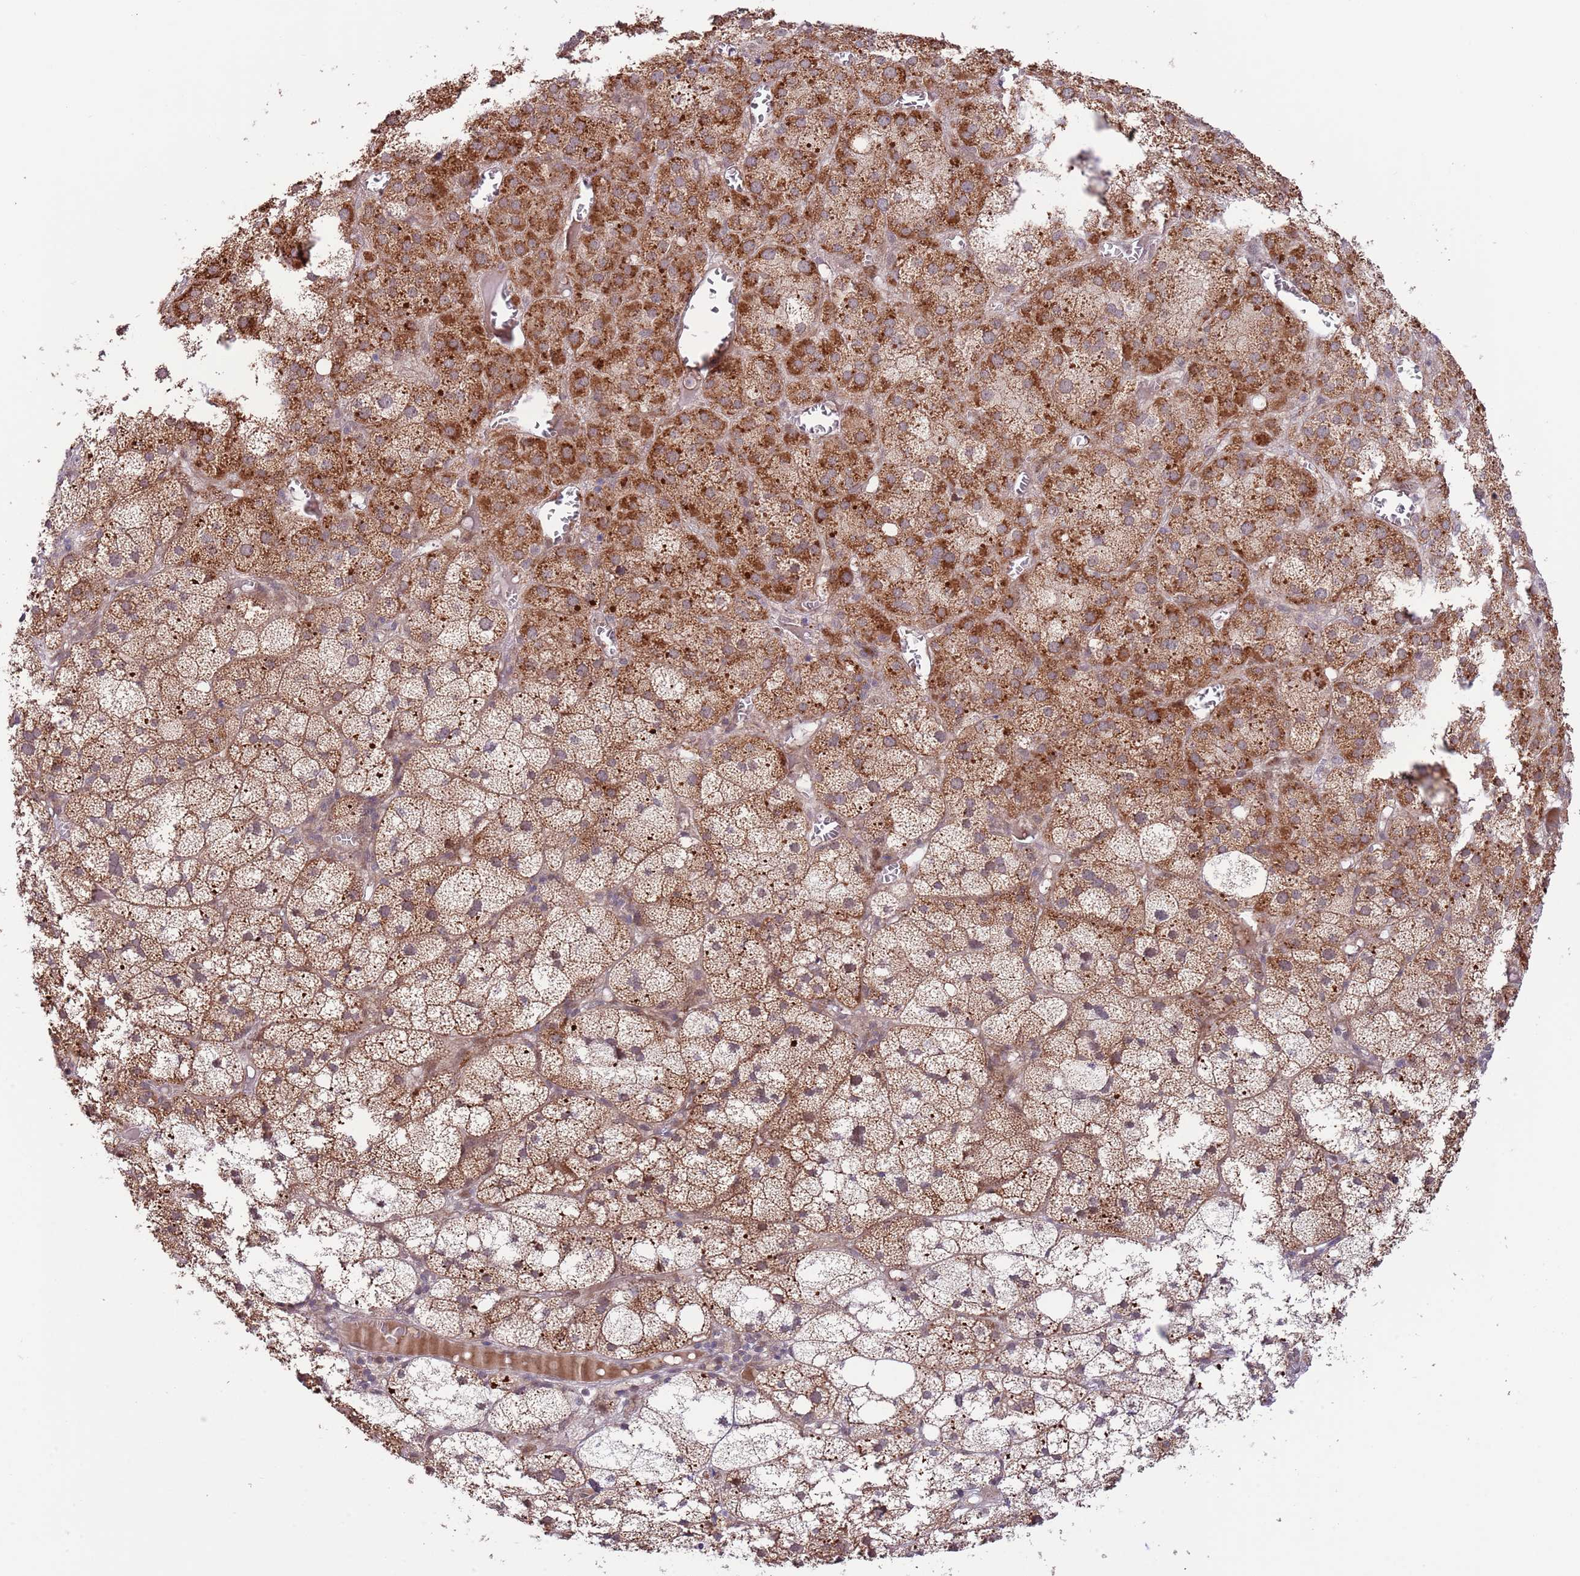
{"staining": {"intensity": "strong", "quantity": ">75%", "location": "cytoplasmic/membranous"}, "tissue": "adrenal gland", "cell_type": "Glandular cells", "image_type": "normal", "snomed": [{"axis": "morphology", "description": "Normal tissue, NOS"}, {"axis": "topography", "description": "Adrenal gland"}], "caption": "DAB immunohistochemical staining of unremarkable adrenal gland exhibits strong cytoplasmic/membranous protein positivity in about >75% of glandular cells.", "gene": "PRR16", "patient": {"sex": "female", "age": 61}}